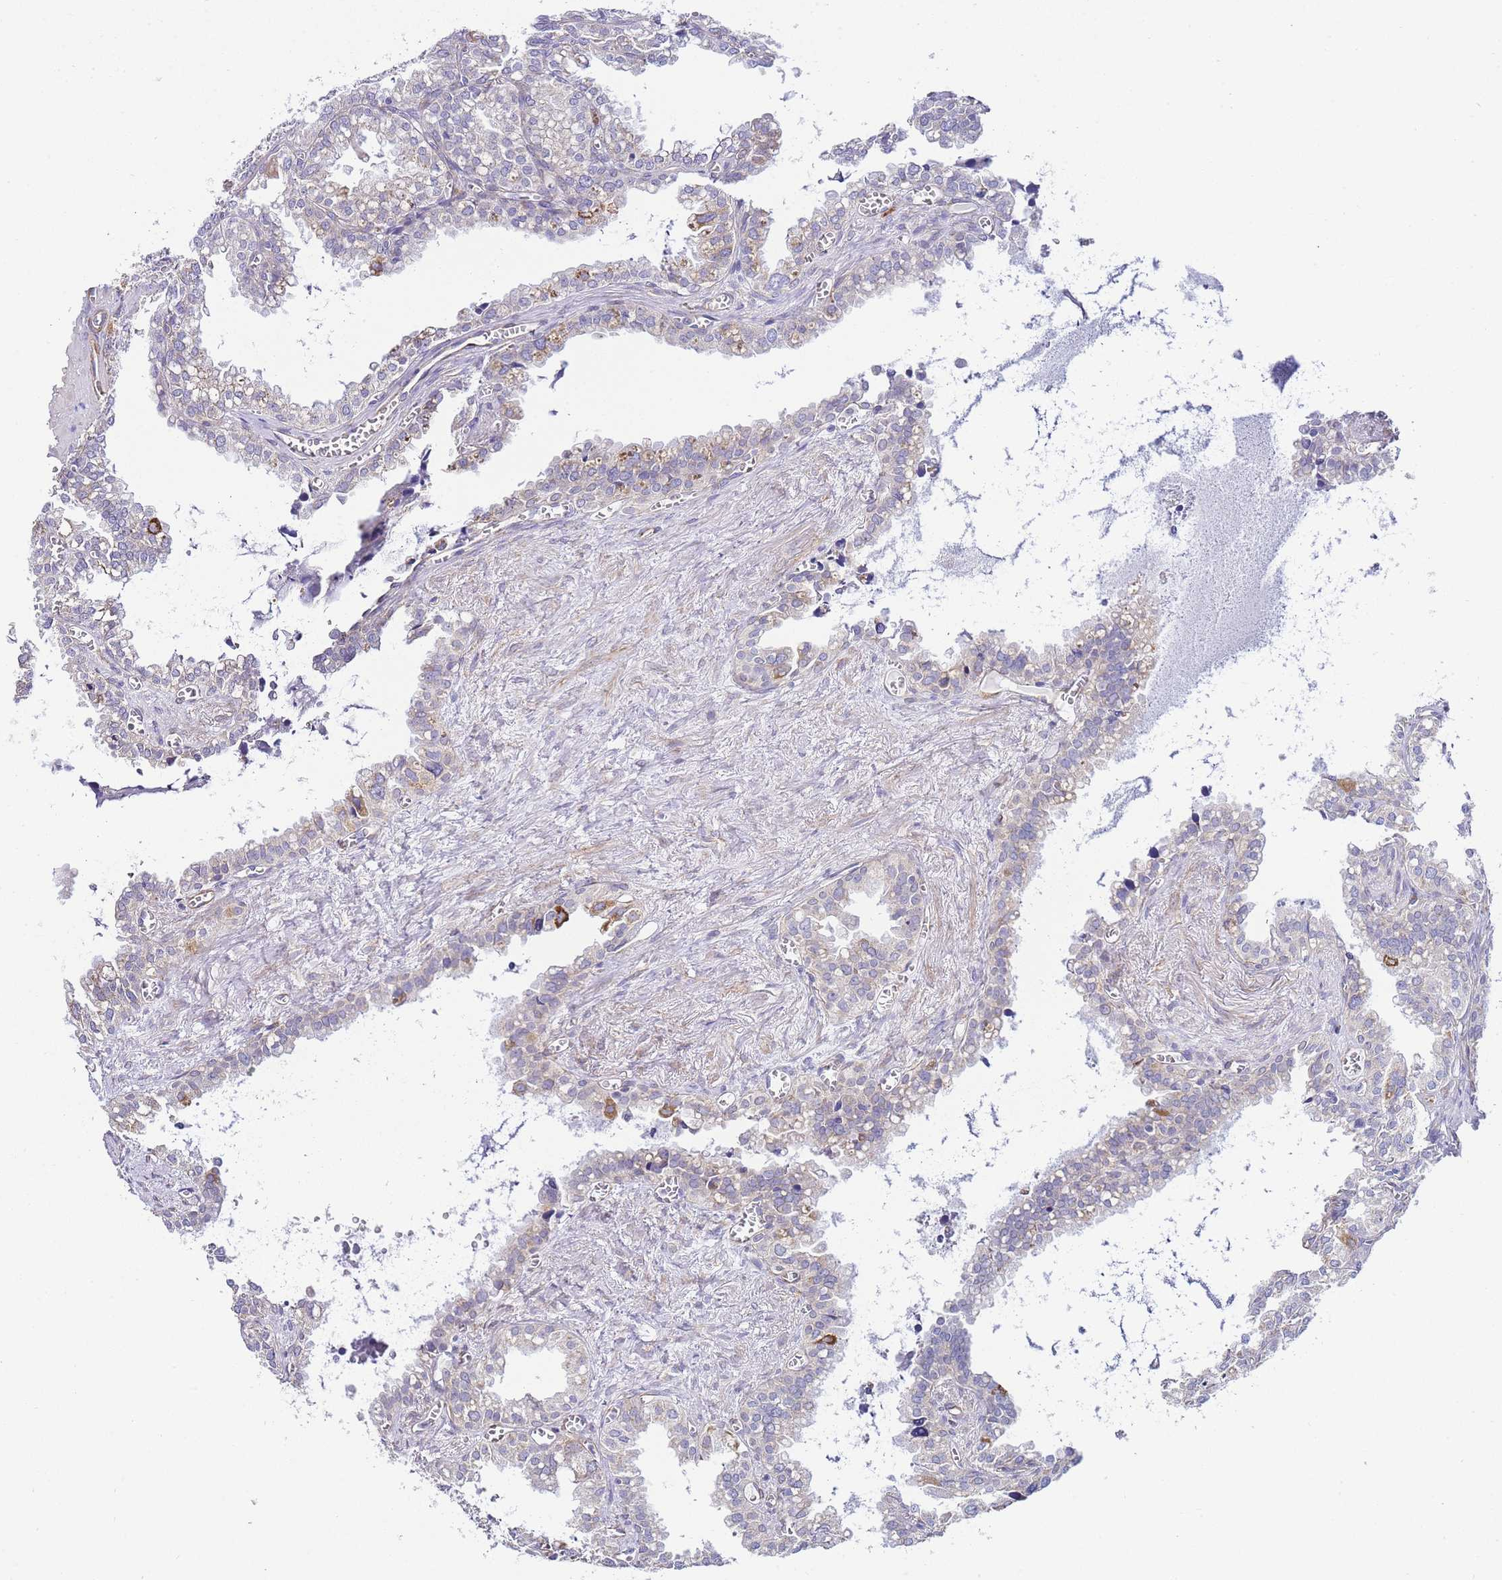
{"staining": {"intensity": "moderate", "quantity": "<25%", "location": "cytoplasmic/membranous"}, "tissue": "seminal vesicle", "cell_type": "Glandular cells", "image_type": "normal", "snomed": [{"axis": "morphology", "description": "Normal tissue, NOS"}, {"axis": "topography", "description": "Prostate"}, {"axis": "topography", "description": "Seminal veicle"}], "caption": "The micrograph displays staining of normal seminal vesicle, revealing moderate cytoplasmic/membranous protein staining (brown color) within glandular cells. (IHC, brightfield microscopy, high magnification).", "gene": "PDCD7", "patient": {"sex": "male", "age": 51}}